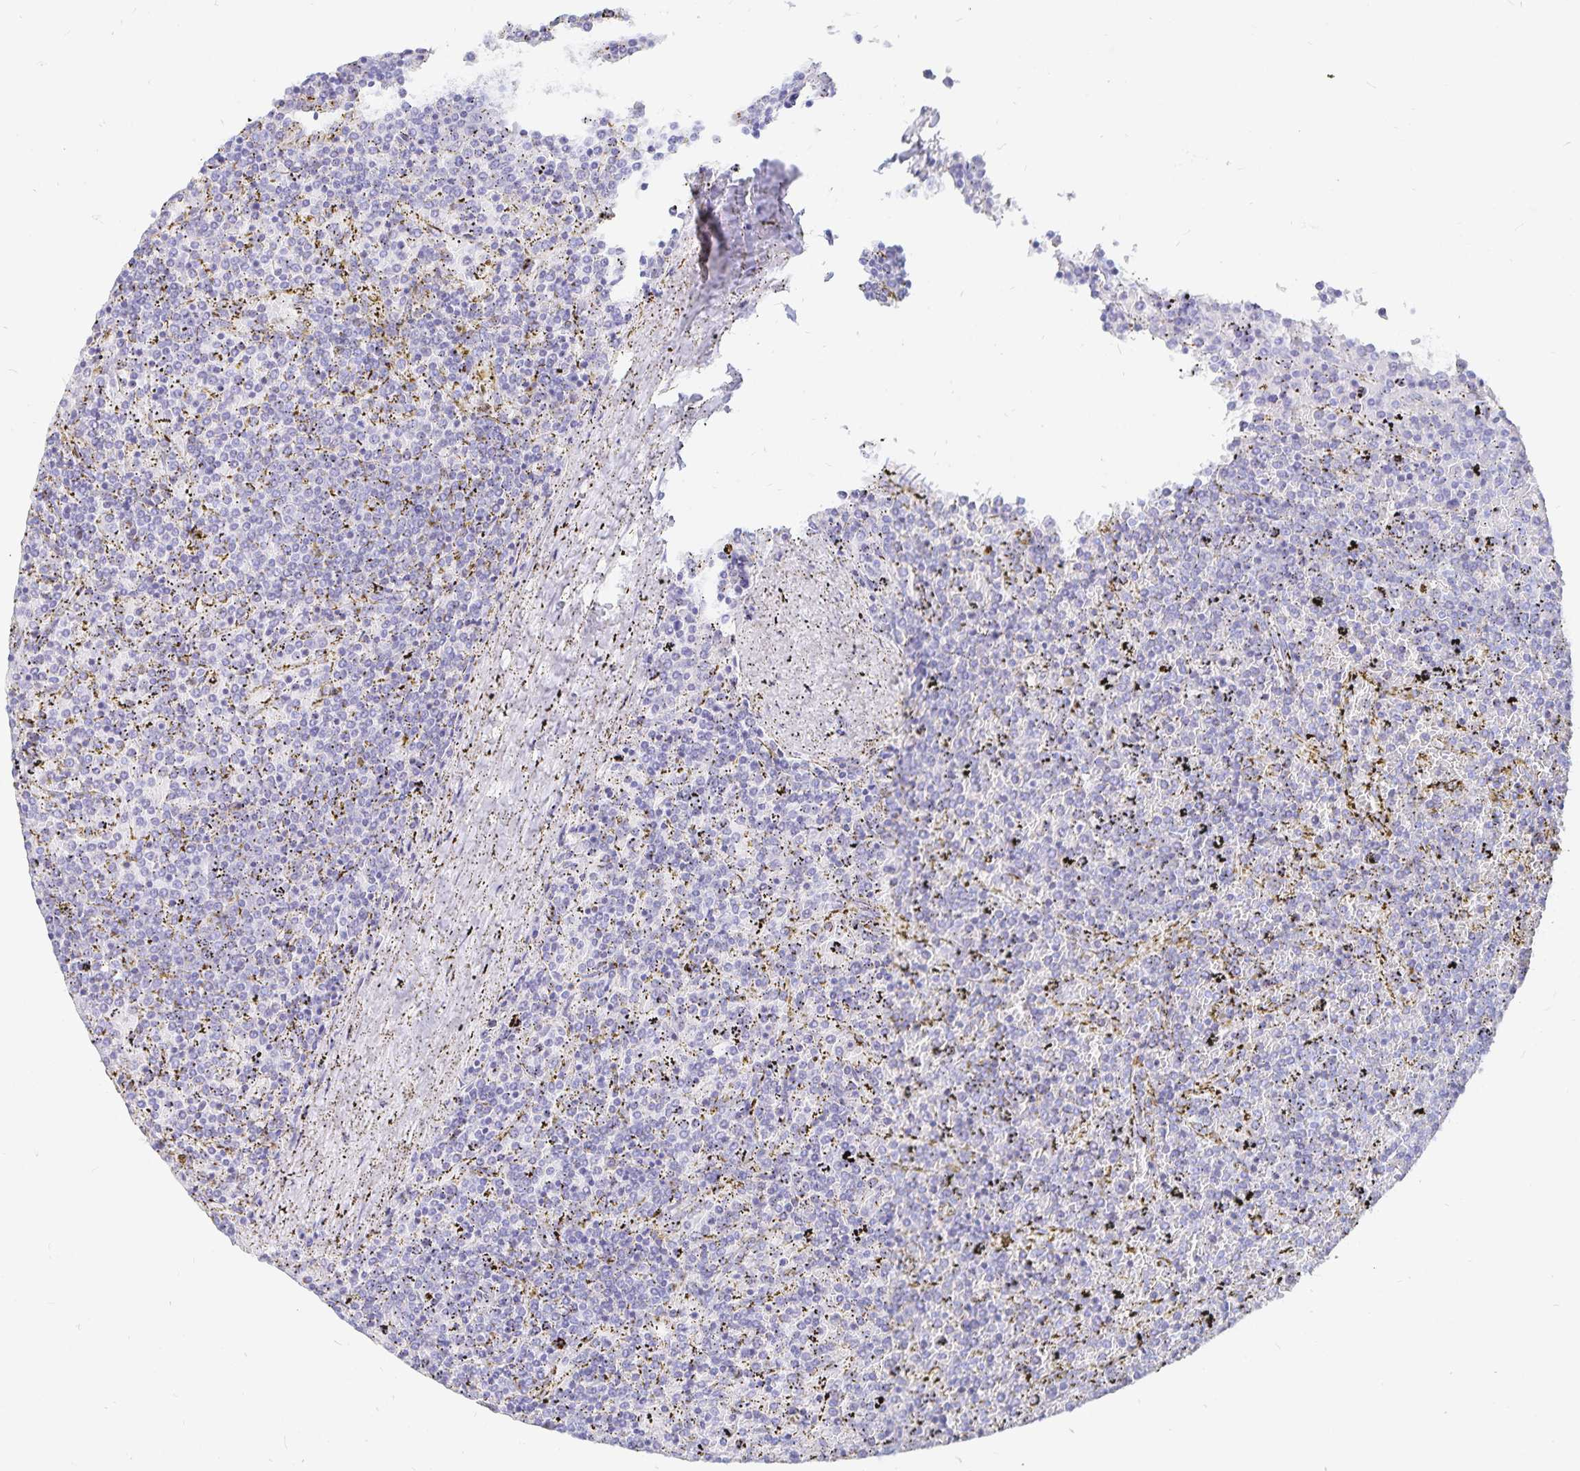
{"staining": {"intensity": "negative", "quantity": "none", "location": "none"}, "tissue": "lymphoma", "cell_type": "Tumor cells", "image_type": "cancer", "snomed": [{"axis": "morphology", "description": "Malignant lymphoma, non-Hodgkin's type, Low grade"}, {"axis": "topography", "description": "Spleen"}], "caption": "Immunohistochemical staining of lymphoma exhibits no significant staining in tumor cells. Nuclei are stained in blue.", "gene": "INSL5", "patient": {"sex": "female", "age": 77}}